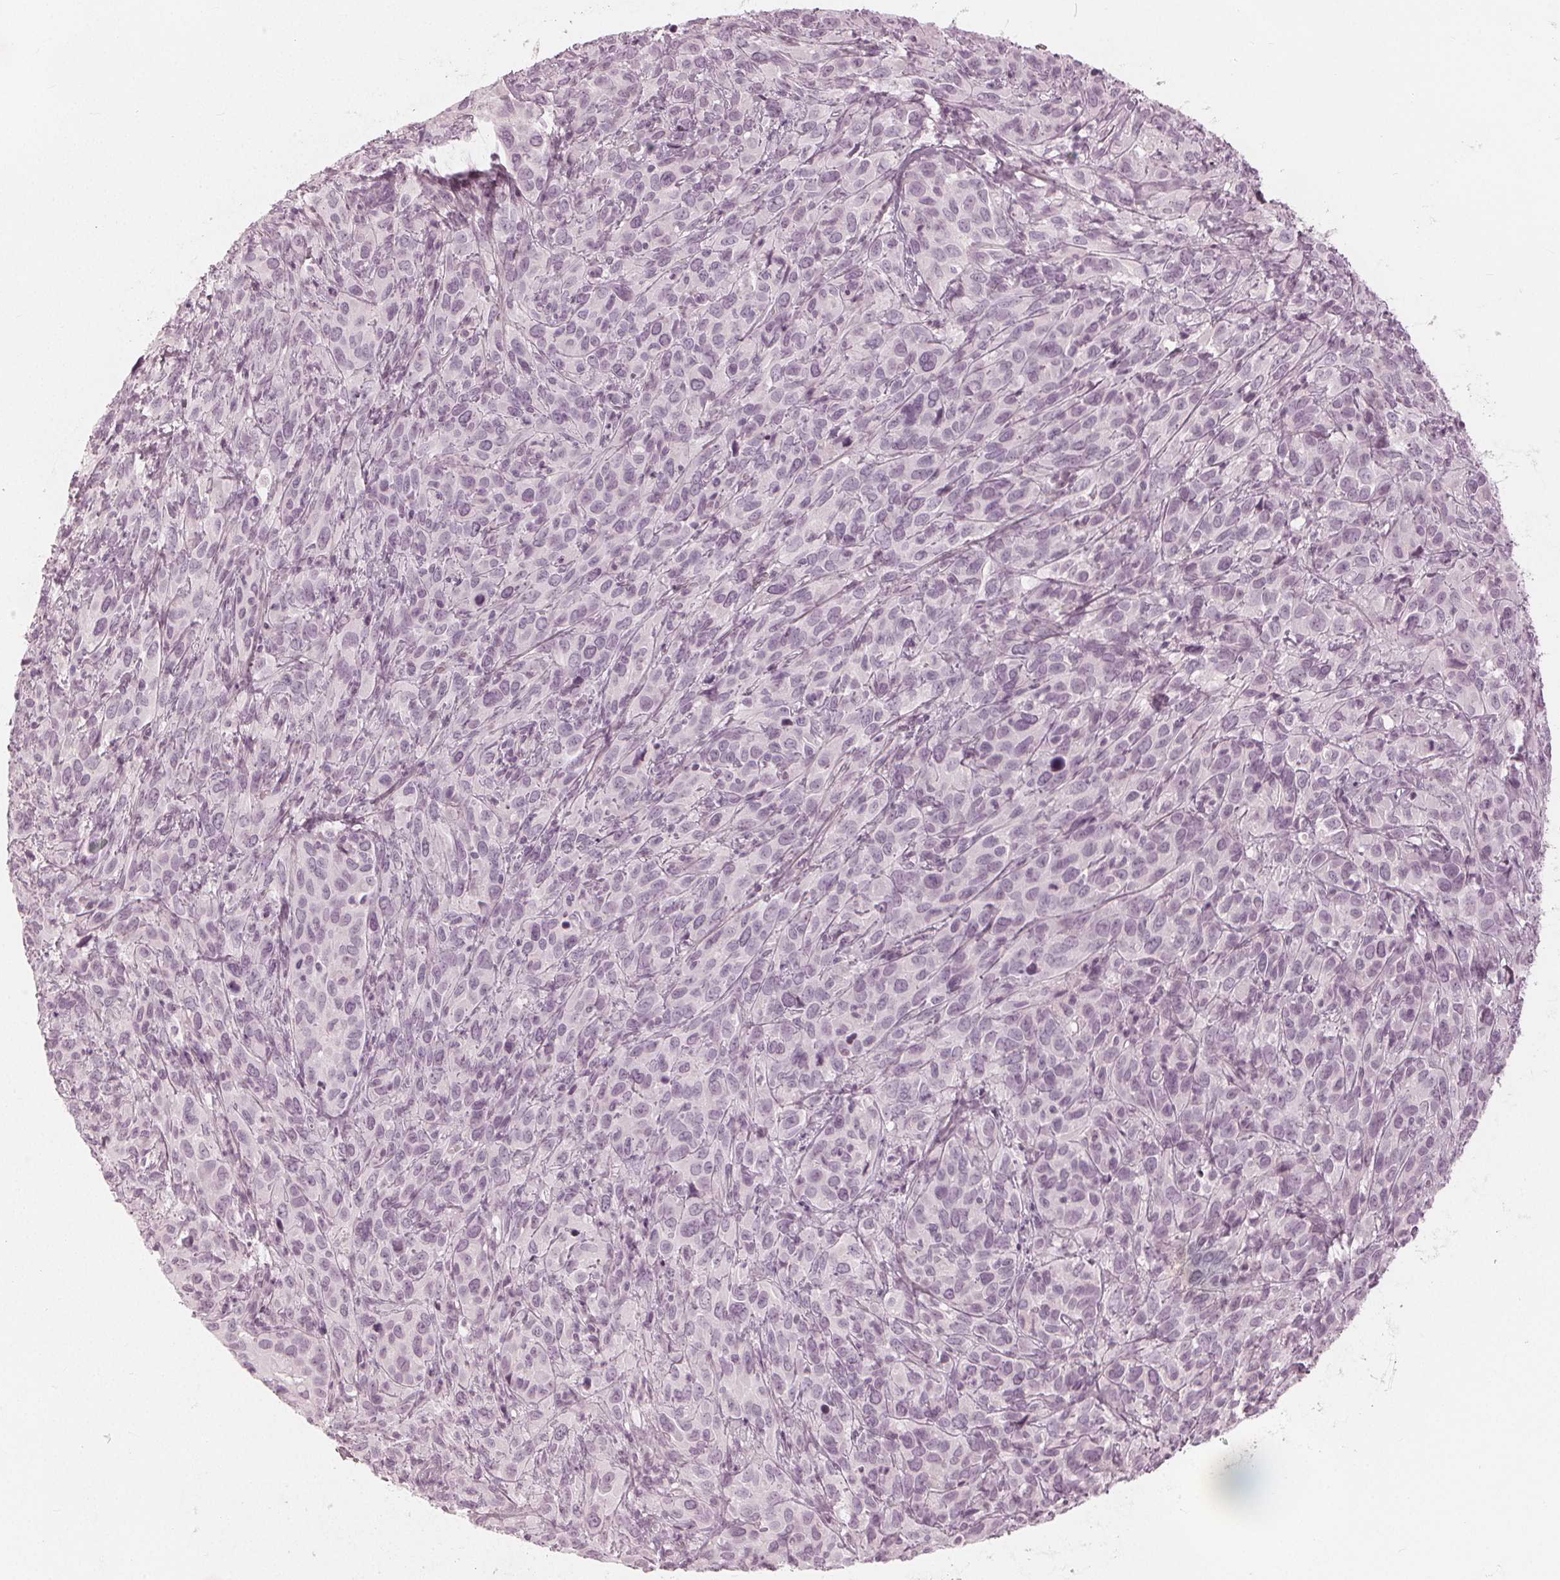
{"staining": {"intensity": "negative", "quantity": "none", "location": "none"}, "tissue": "cervical cancer", "cell_type": "Tumor cells", "image_type": "cancer", "snomed": [{"axis": "morphology", "description": "Squamous cell carcinoma, NOS"}, {"axis": "topography", "description": "Cervix"}], "caption": "This is an IHC histopathology image of cervical cancer. There is no staining in tumor cells.", "gene": "PAEP", "patient": {"sex": "female", "age": 51}}